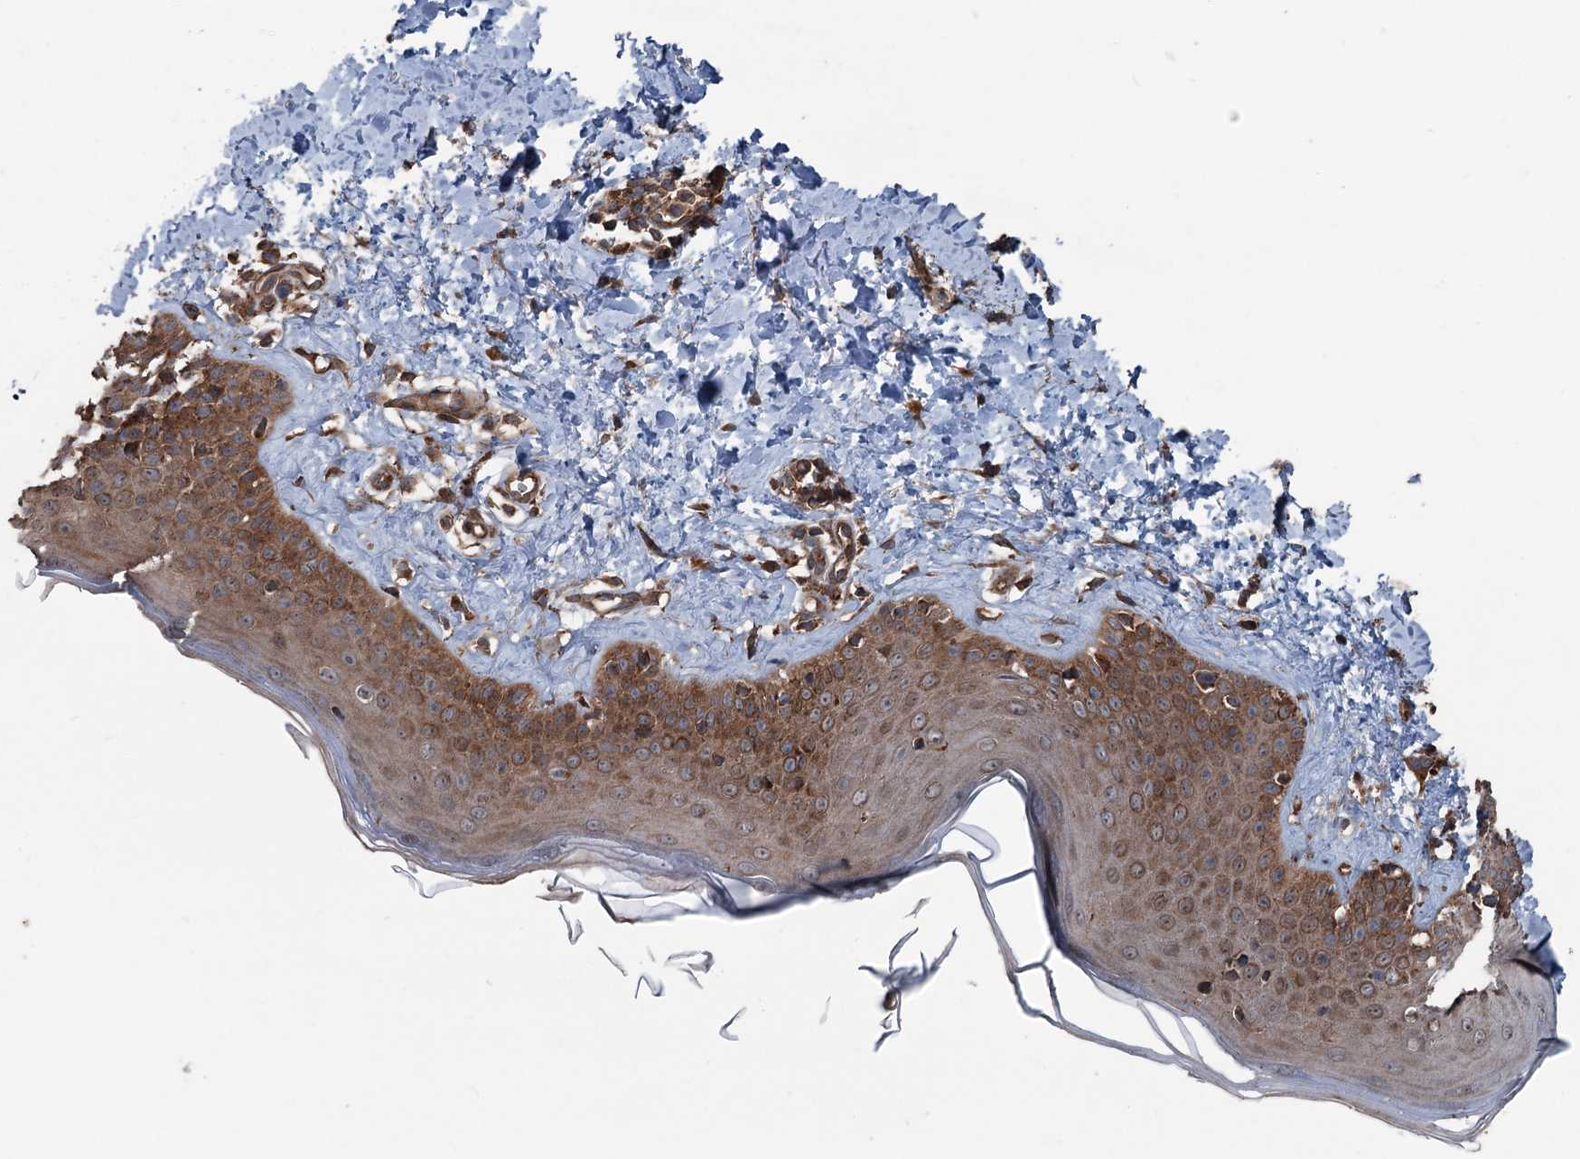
{"staining": {"intensity": "strong", "quantity": ">75%", "location": "cytoplasmic/membranous"}, "tissue": "skin", "cell_type": "Fibroblasts", "image_type": "normal", "snomed": [{"axis": "morphology", "description": "Normal tissue, NOS"}, {"axis": "topography", "description": "Skin"}], "caption": "Fibroblasts display high levels of strong cytoplasmic/membranous staining in about >75% of cells in unremarkable skin.", "gene": "RNF214", "patient": {"sex": "male", "age": 52}}